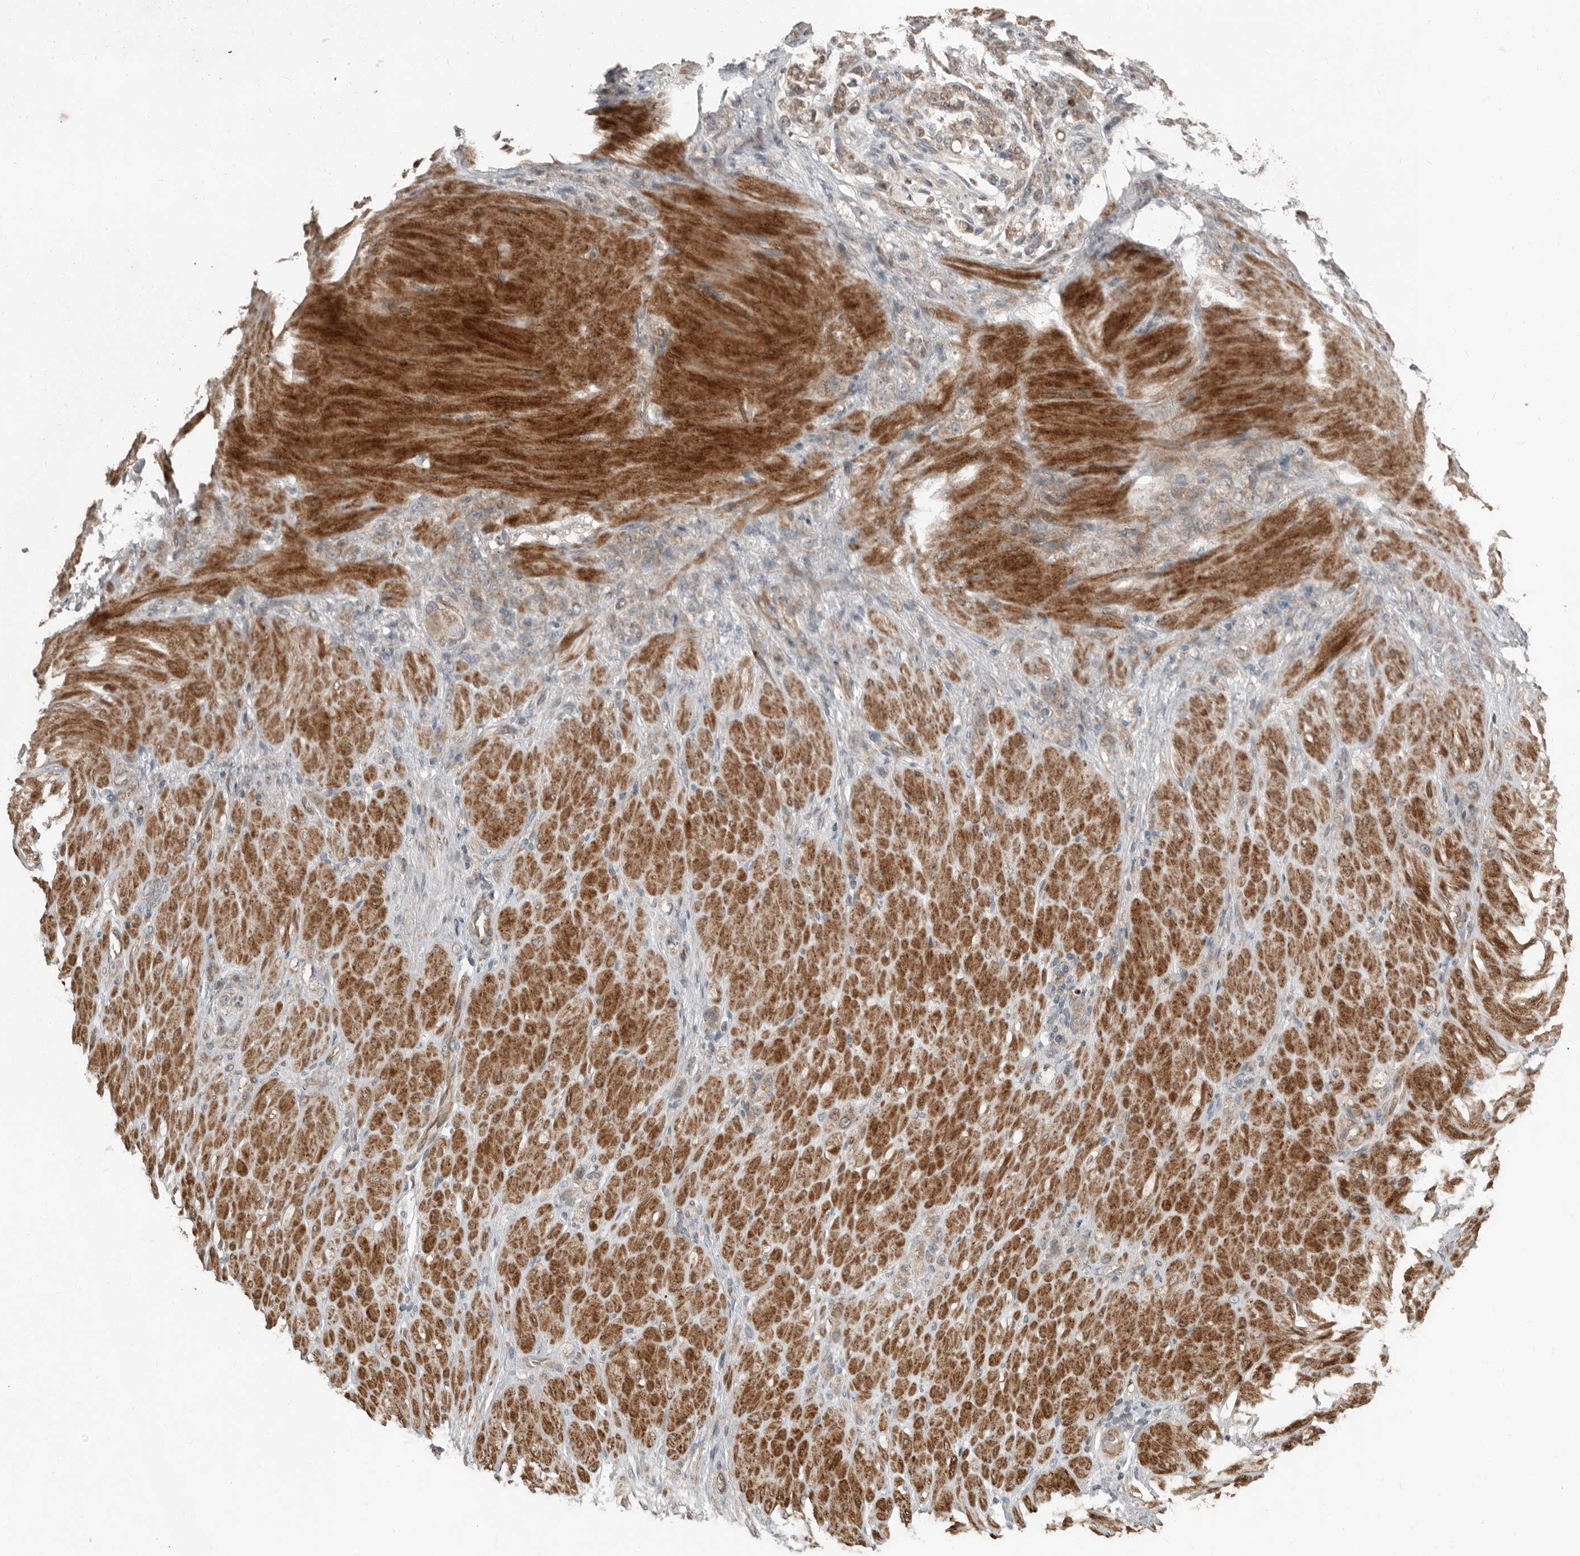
{"staining": {"intensity": "weak", "quantity": ">75%", "location": "cytoplasmic/membranous"}, "tissue": "stomach cancer", "cell_type": "Tumor cells", "image_type": "cancer", "snomed": [{"axis": "morphology", "description": "Normal tissue, NOS"}, {"axis": "morphology", "description": "Adenocarcinoma, NOS"}, {"axis": "topography", "description": "Stomach"}], "caption": "Protein staining shows weak cytoplasmic/membranous staining in approximately >75% of tumor cells in stomach cancer.", "gene": "SLC6A7", "patient": {"sex": "male", "age": 82}}